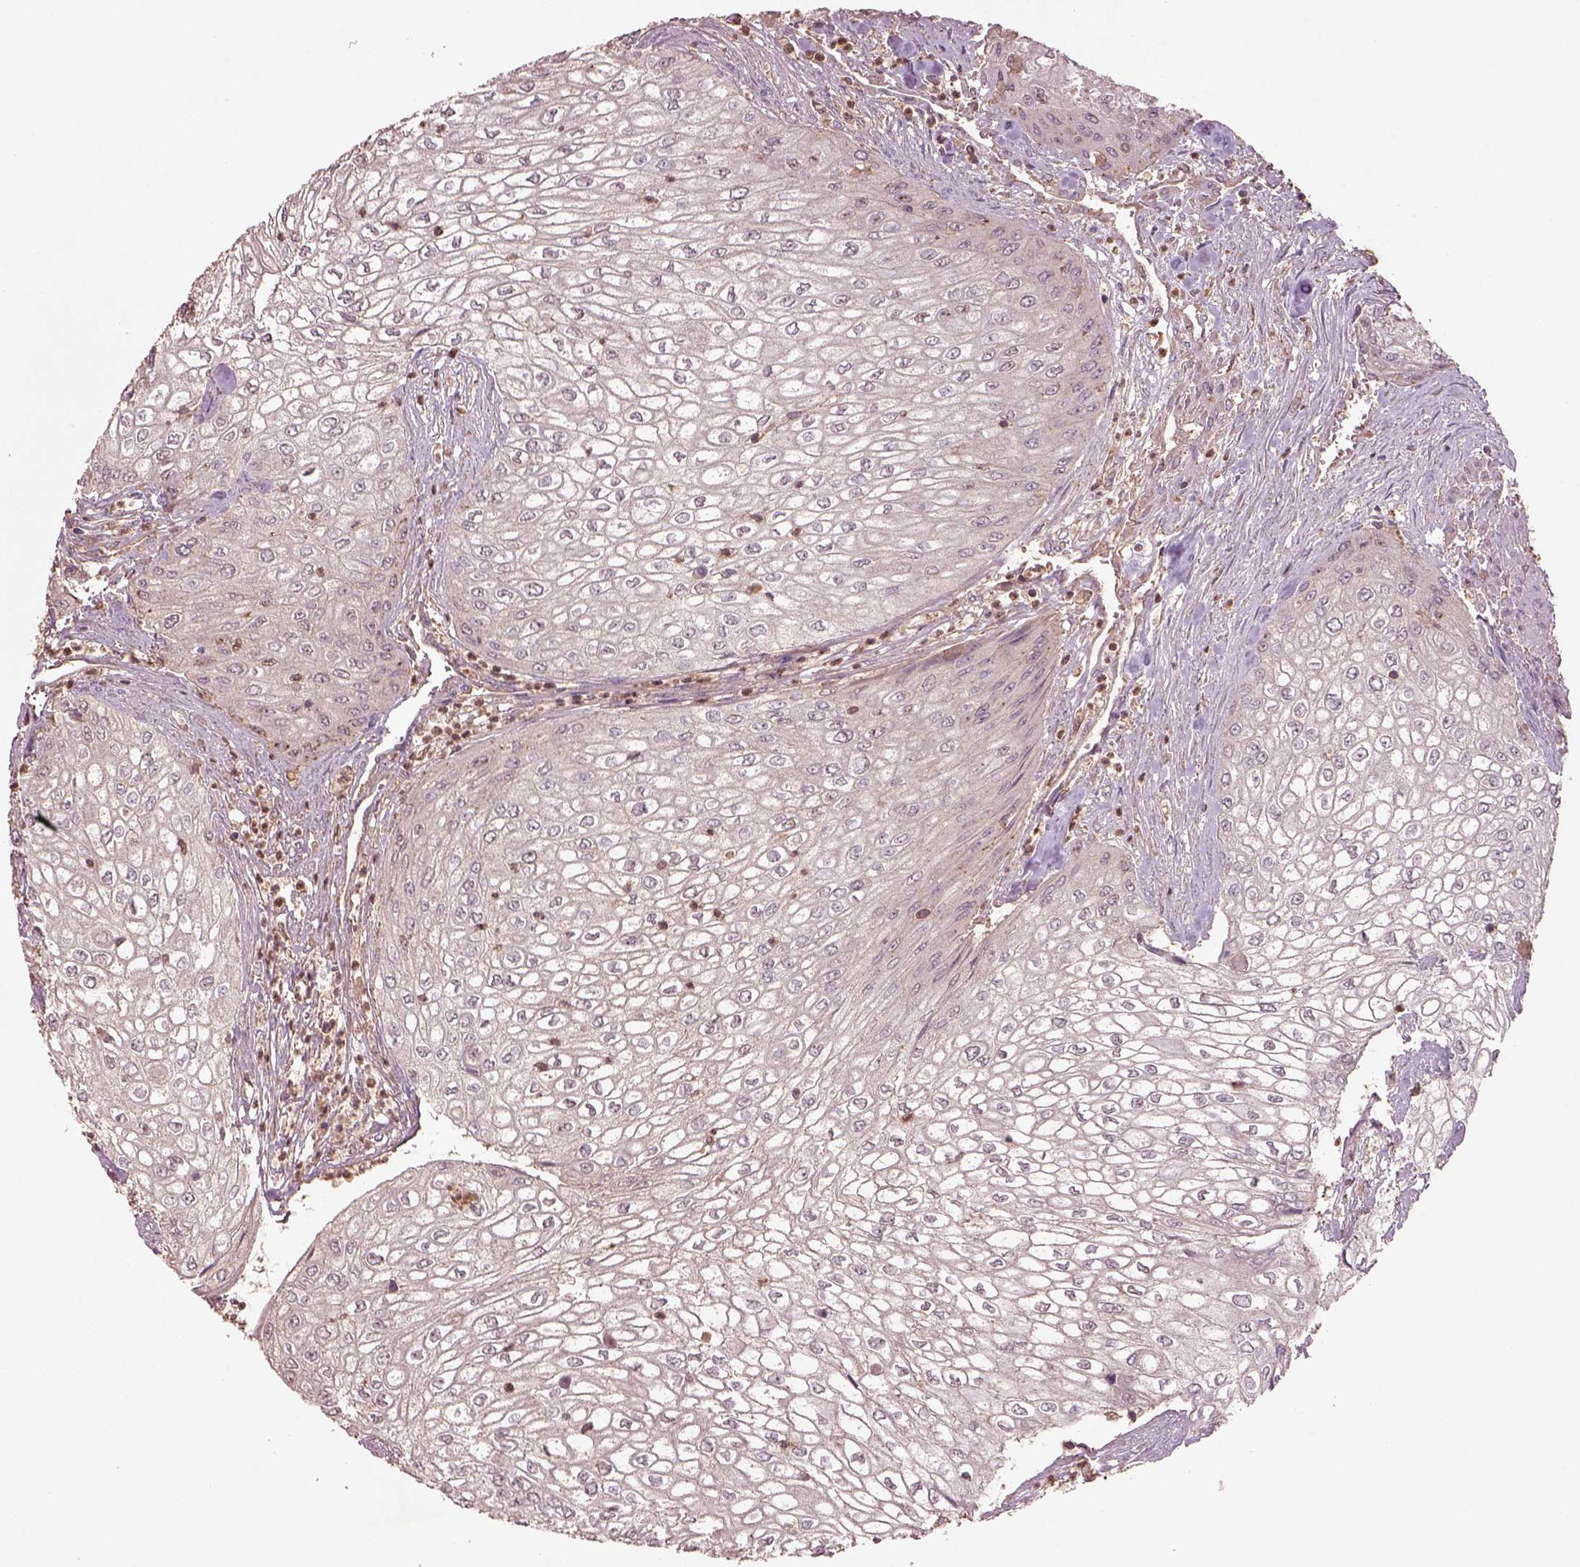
{"staining": {"intensity": "negative", "quantity": "none", "location": "none"}, "tissue": "urothelial cancer", "cell_type": "Tumor cells", "image_type": "cancer", "snomed": [{"axis": "morphology", "description": "Urothelial carcinoma, High grade"}, {"axis": "topography", "description": "Urinary bladder"}], "caption": "There is no significant staining in tumor cells of urothelial cancer.", "gene": "TRADD", "patient": {"sex": "male", "age": 62}}